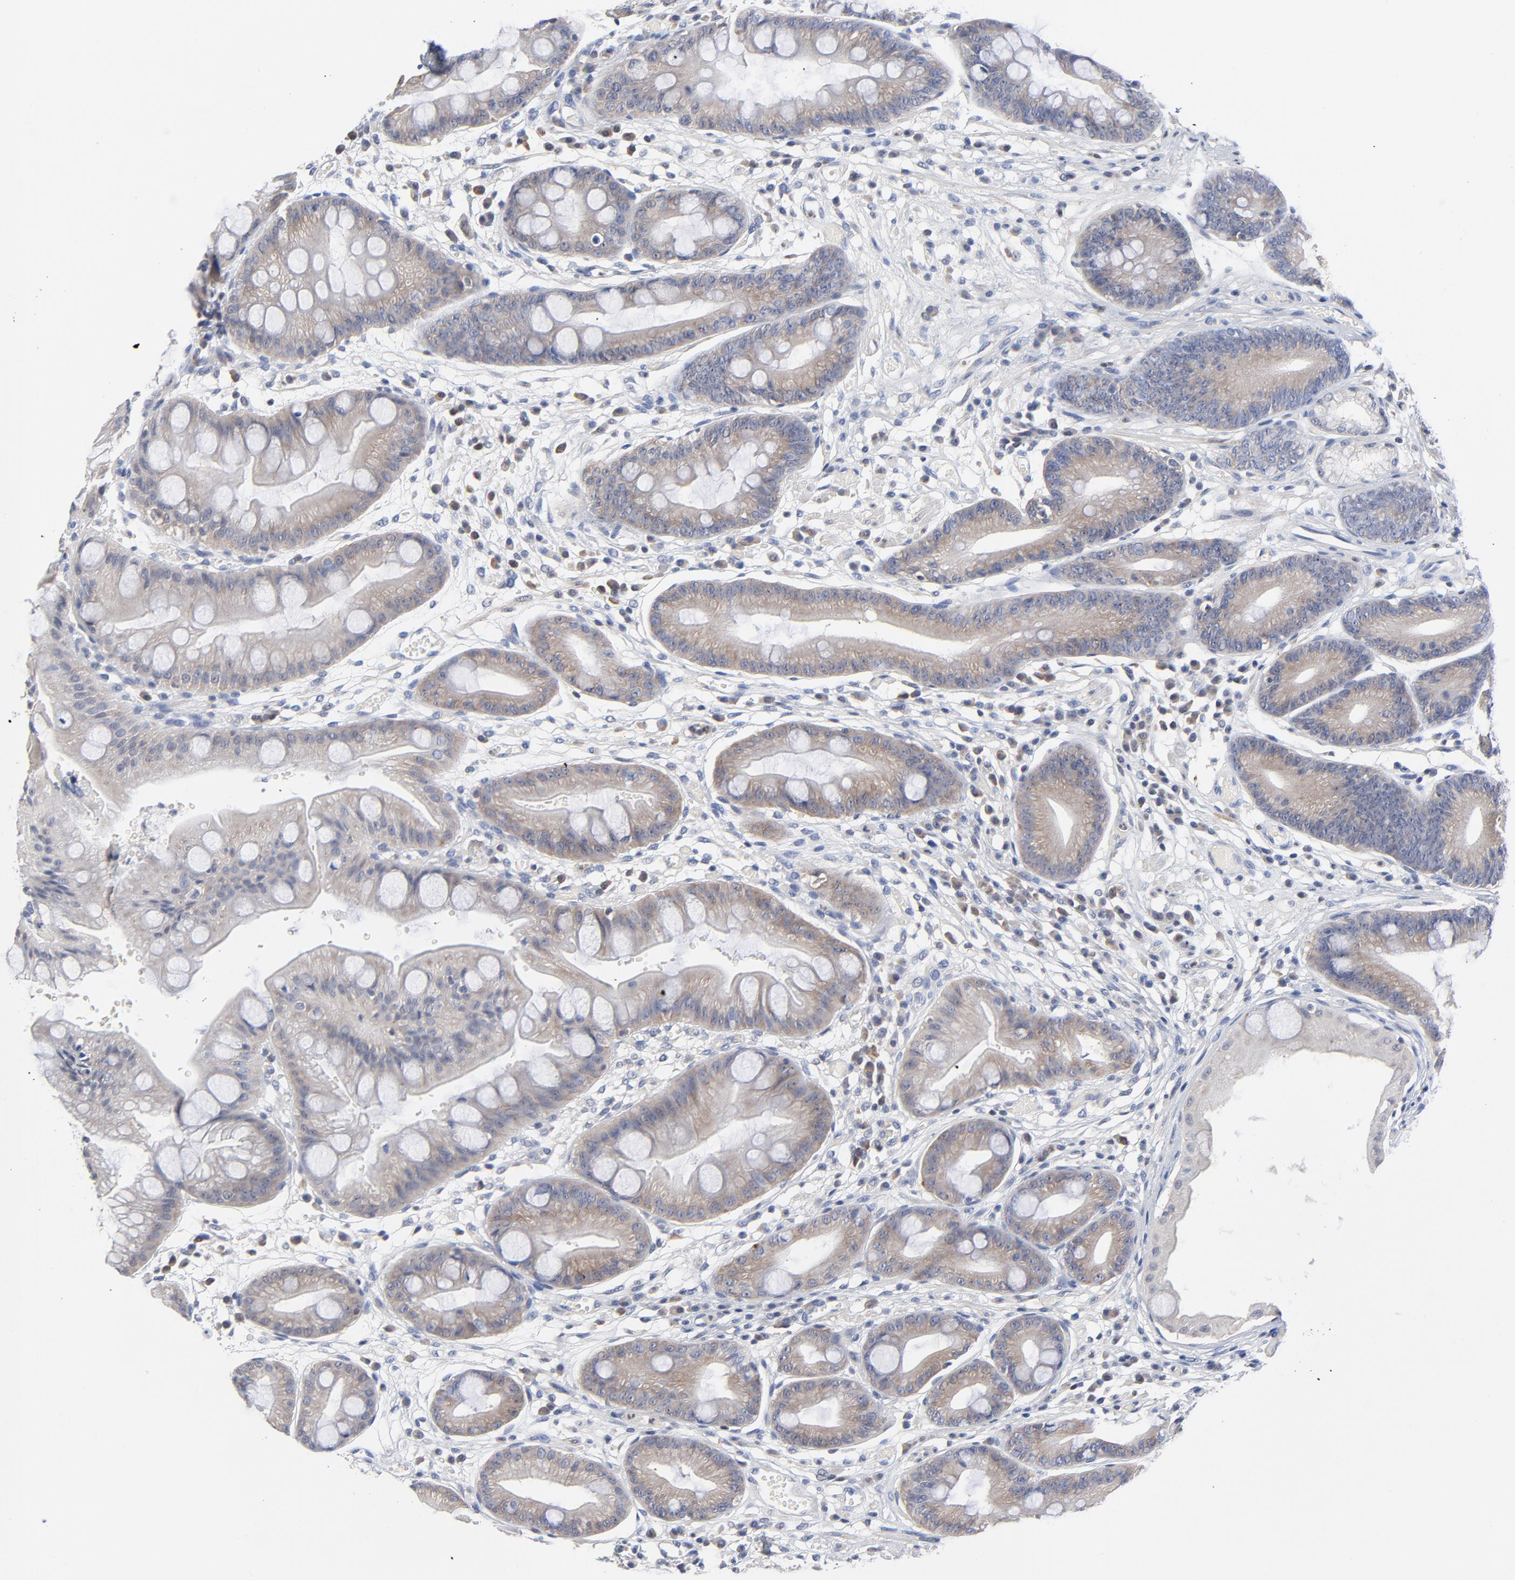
{"staining": {"intensity": "moderate", "quantity": "25%-75%", "location": "cytoplasmic/membranous"}, "tissue": "stomach", "cell_type": "Glandular cells", "image_type": "normal", "snomed": [{"axis": "morphology", "description": "Normal tissue, NOS"}, {"axis": "morphology", "description": "Inflammation, NOS"}, {"axis": "topography", "description": "Stomach, lower"}], "caption": "Human stomach stained with a brown dye exhibits moderate cytoplasmic/membranous positive staining in about 25%-75% of glandular cells.", "gene": "CAB39L", "patient": {"sex": "male", "age": 59}}